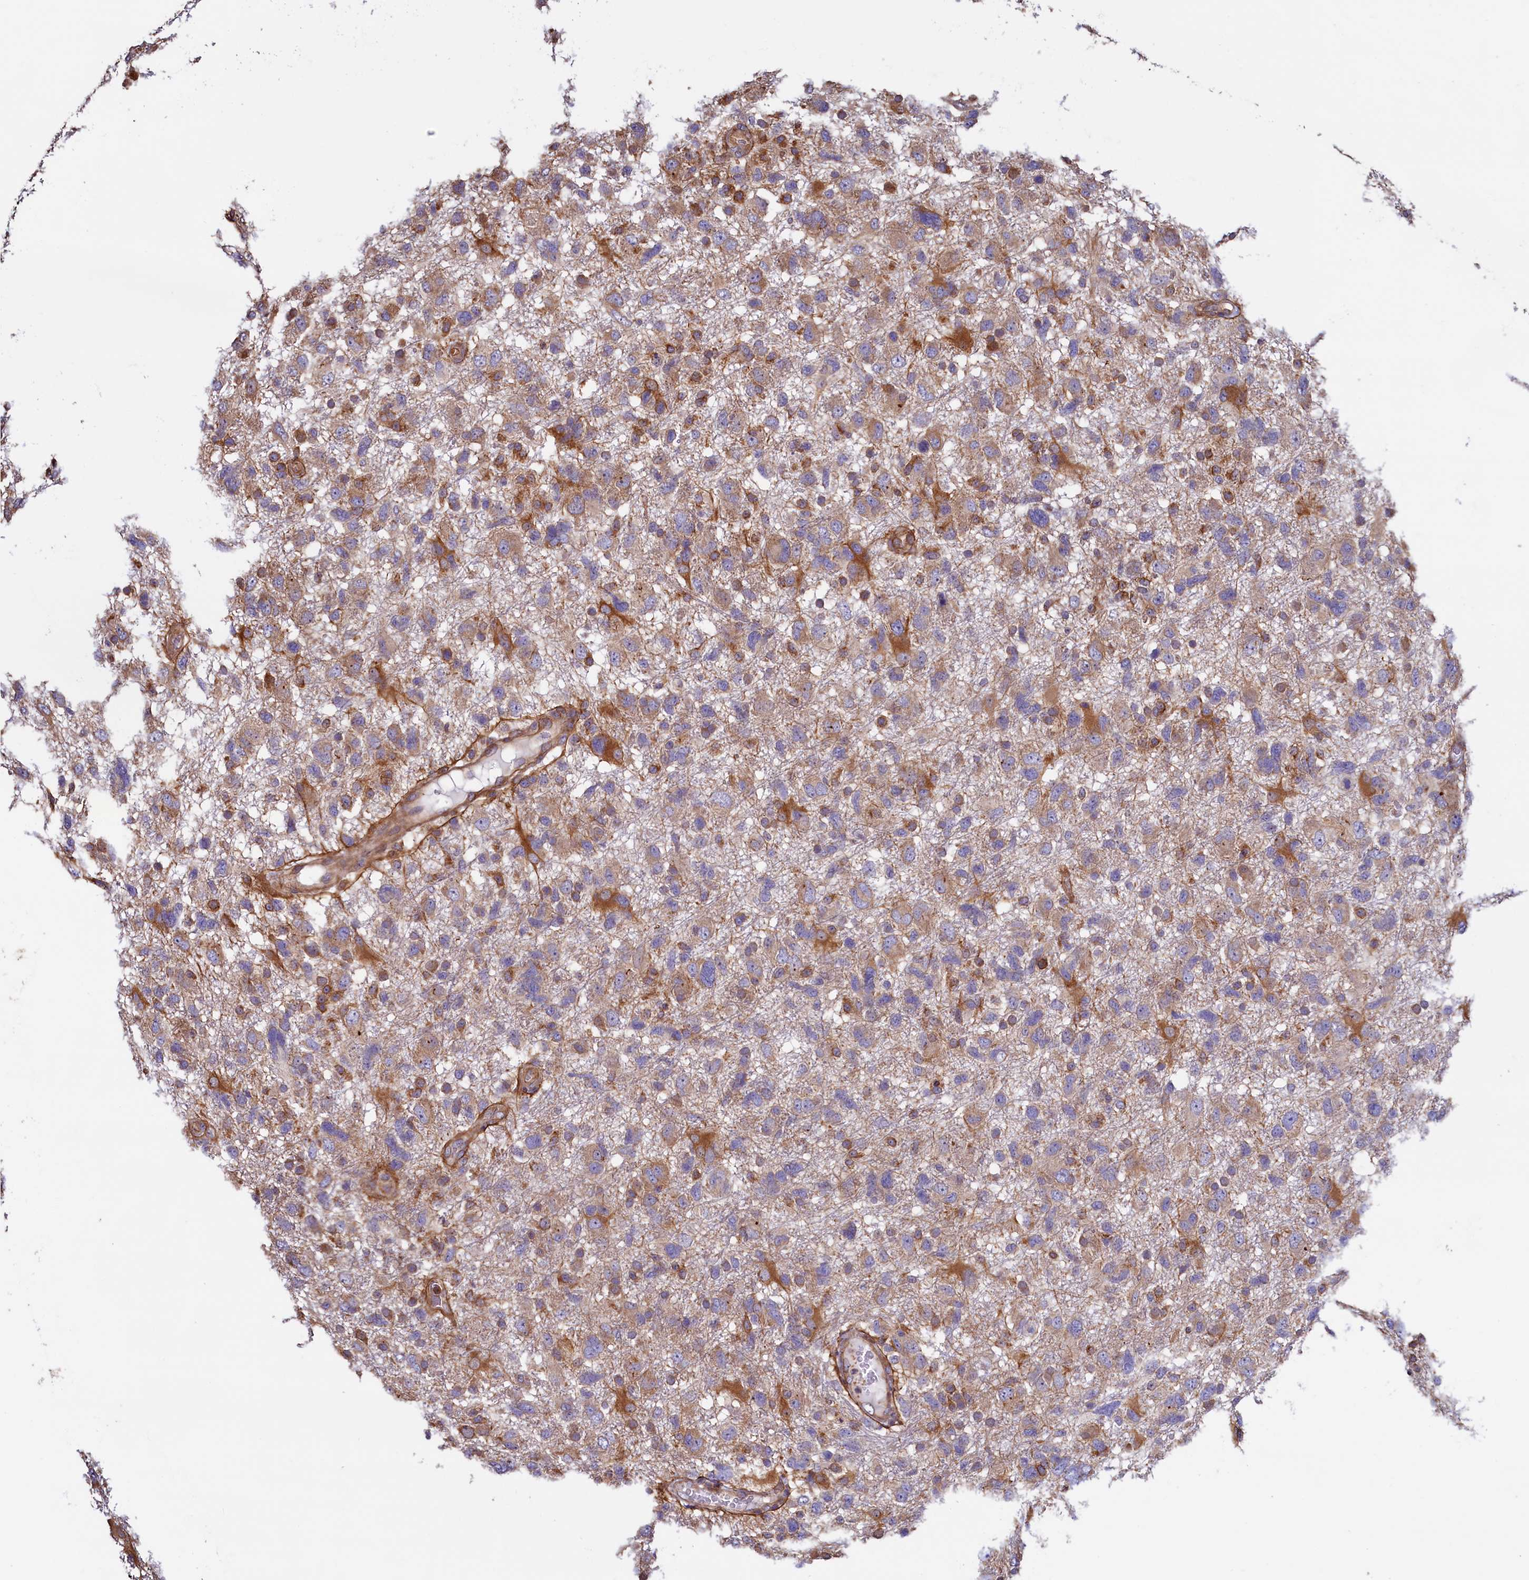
{"staining": {"intensity": "weak", "quantity": "25%-75%", "location": "cytoplasmic/membranous"}, "tissue": "glioma", "cell_type": "Tumor cells", "image_type": "cancer", "snomed": [{"axis": "morphology", "description": "Glioma, malignant, High grade"}, {"axis": "topography", "description": "Brain"}], "caption": "Glioma tissue shows weak cytoplasmic/membranous staining in about 25%-75% of tumor cells", "gene": "ATXN2L", "patient": {"sex": "male", "age": 61}}